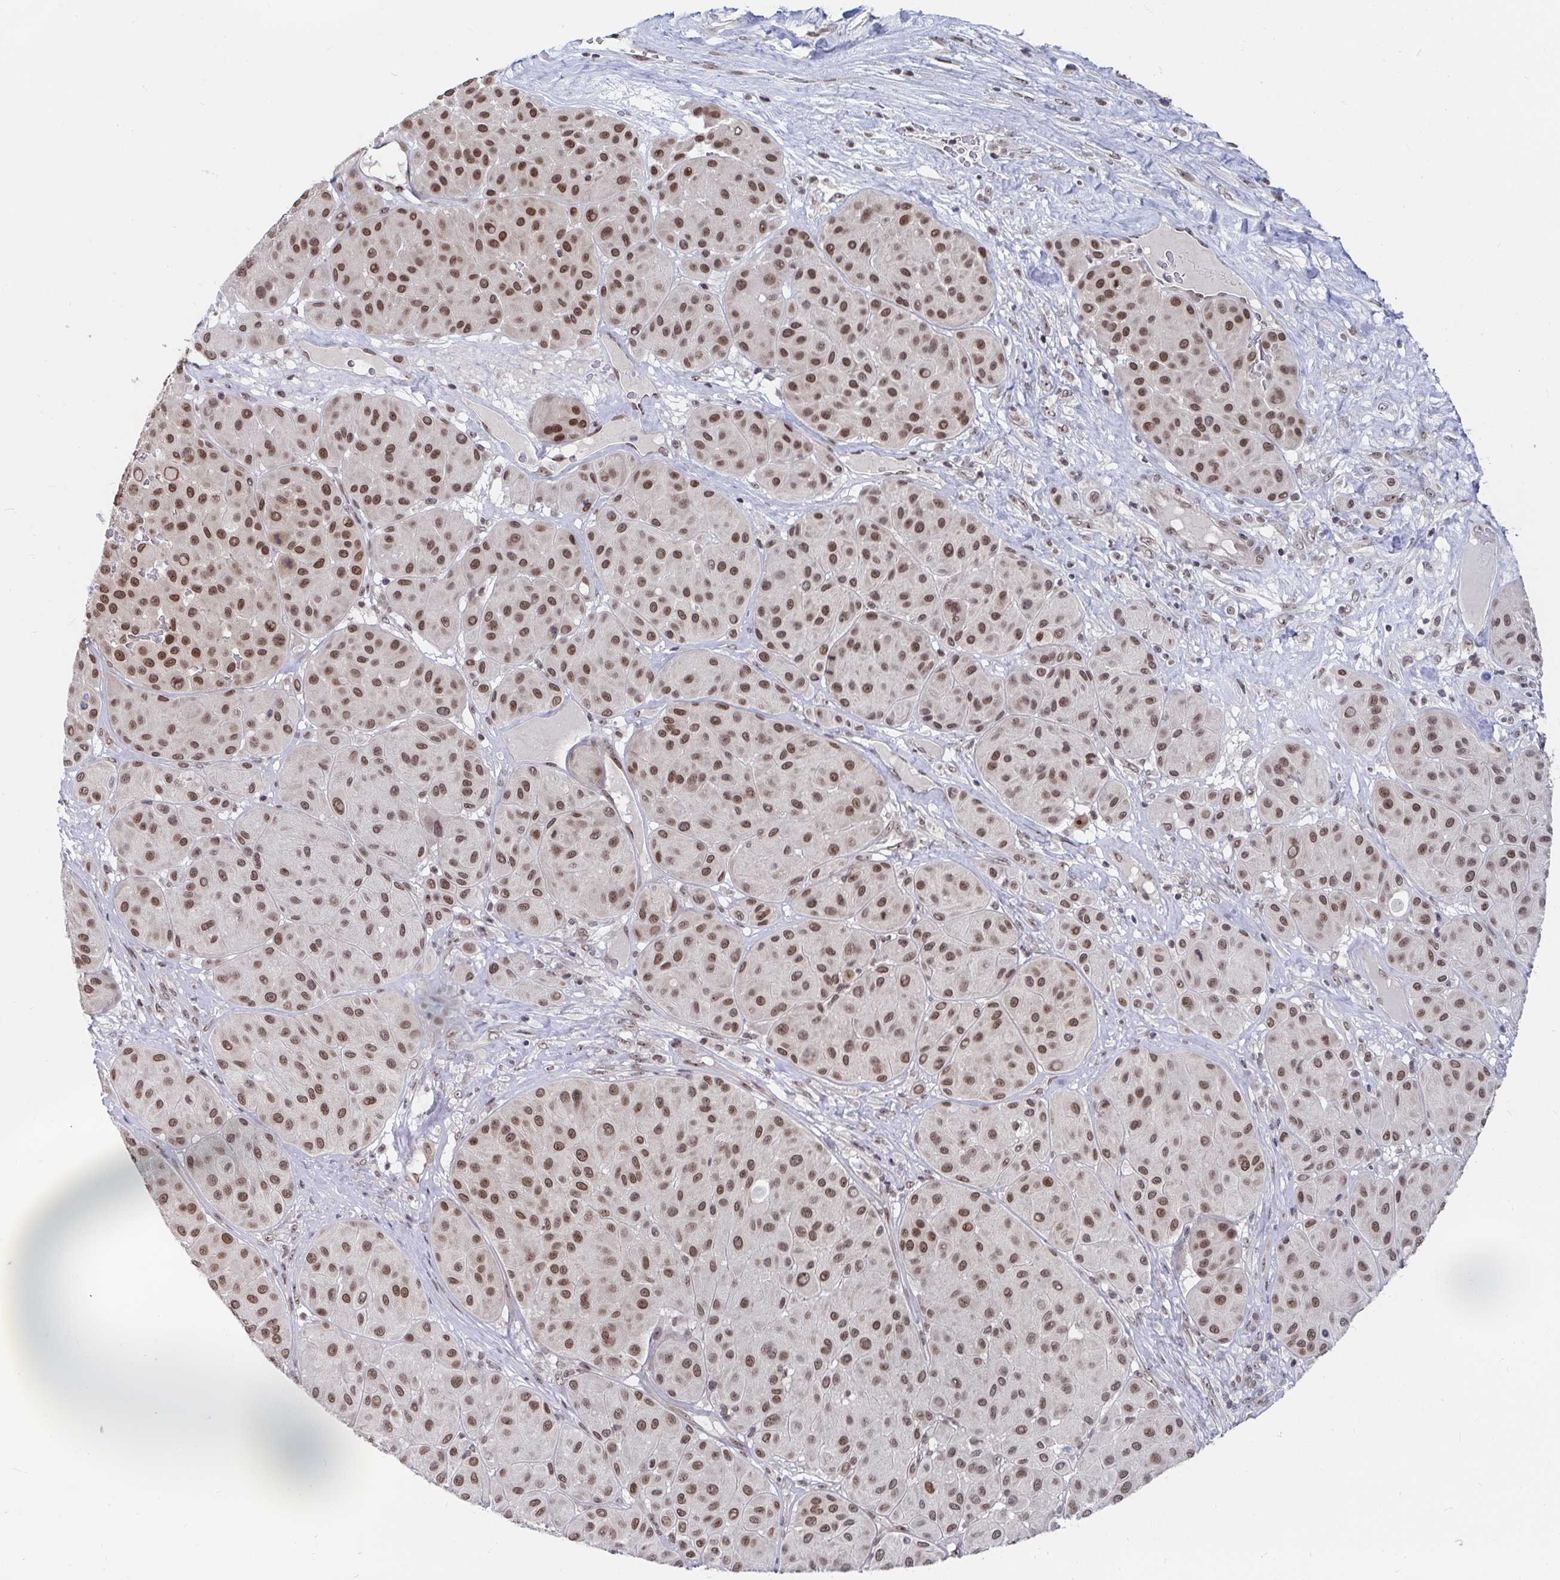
{"staining": {"intensity": "moderate", "quantity": ">75%", "location": "nuclear"}, "tissue": "melanoma", "cell_type": "Tumor cells", "image_type": "cancer", "snomed": [{"axis": "morphology", "description": "Malignant melanoma, Metastatic site"}, {"axis": "topography", "description": "Smooth muscle"}], "caption": "High-magnification brightfield microscopy of malignant melanoma (metastatic site) stained with DAB (3,3'-diaminobenzidine) (brown) and counterstained with hematoxylin (blue). tumor cells exhibit moderate nuclear expression is seen in approximately>75% of cells.", "gene": "TRIP12", "patient": {"sex": "male", "age": 41}}